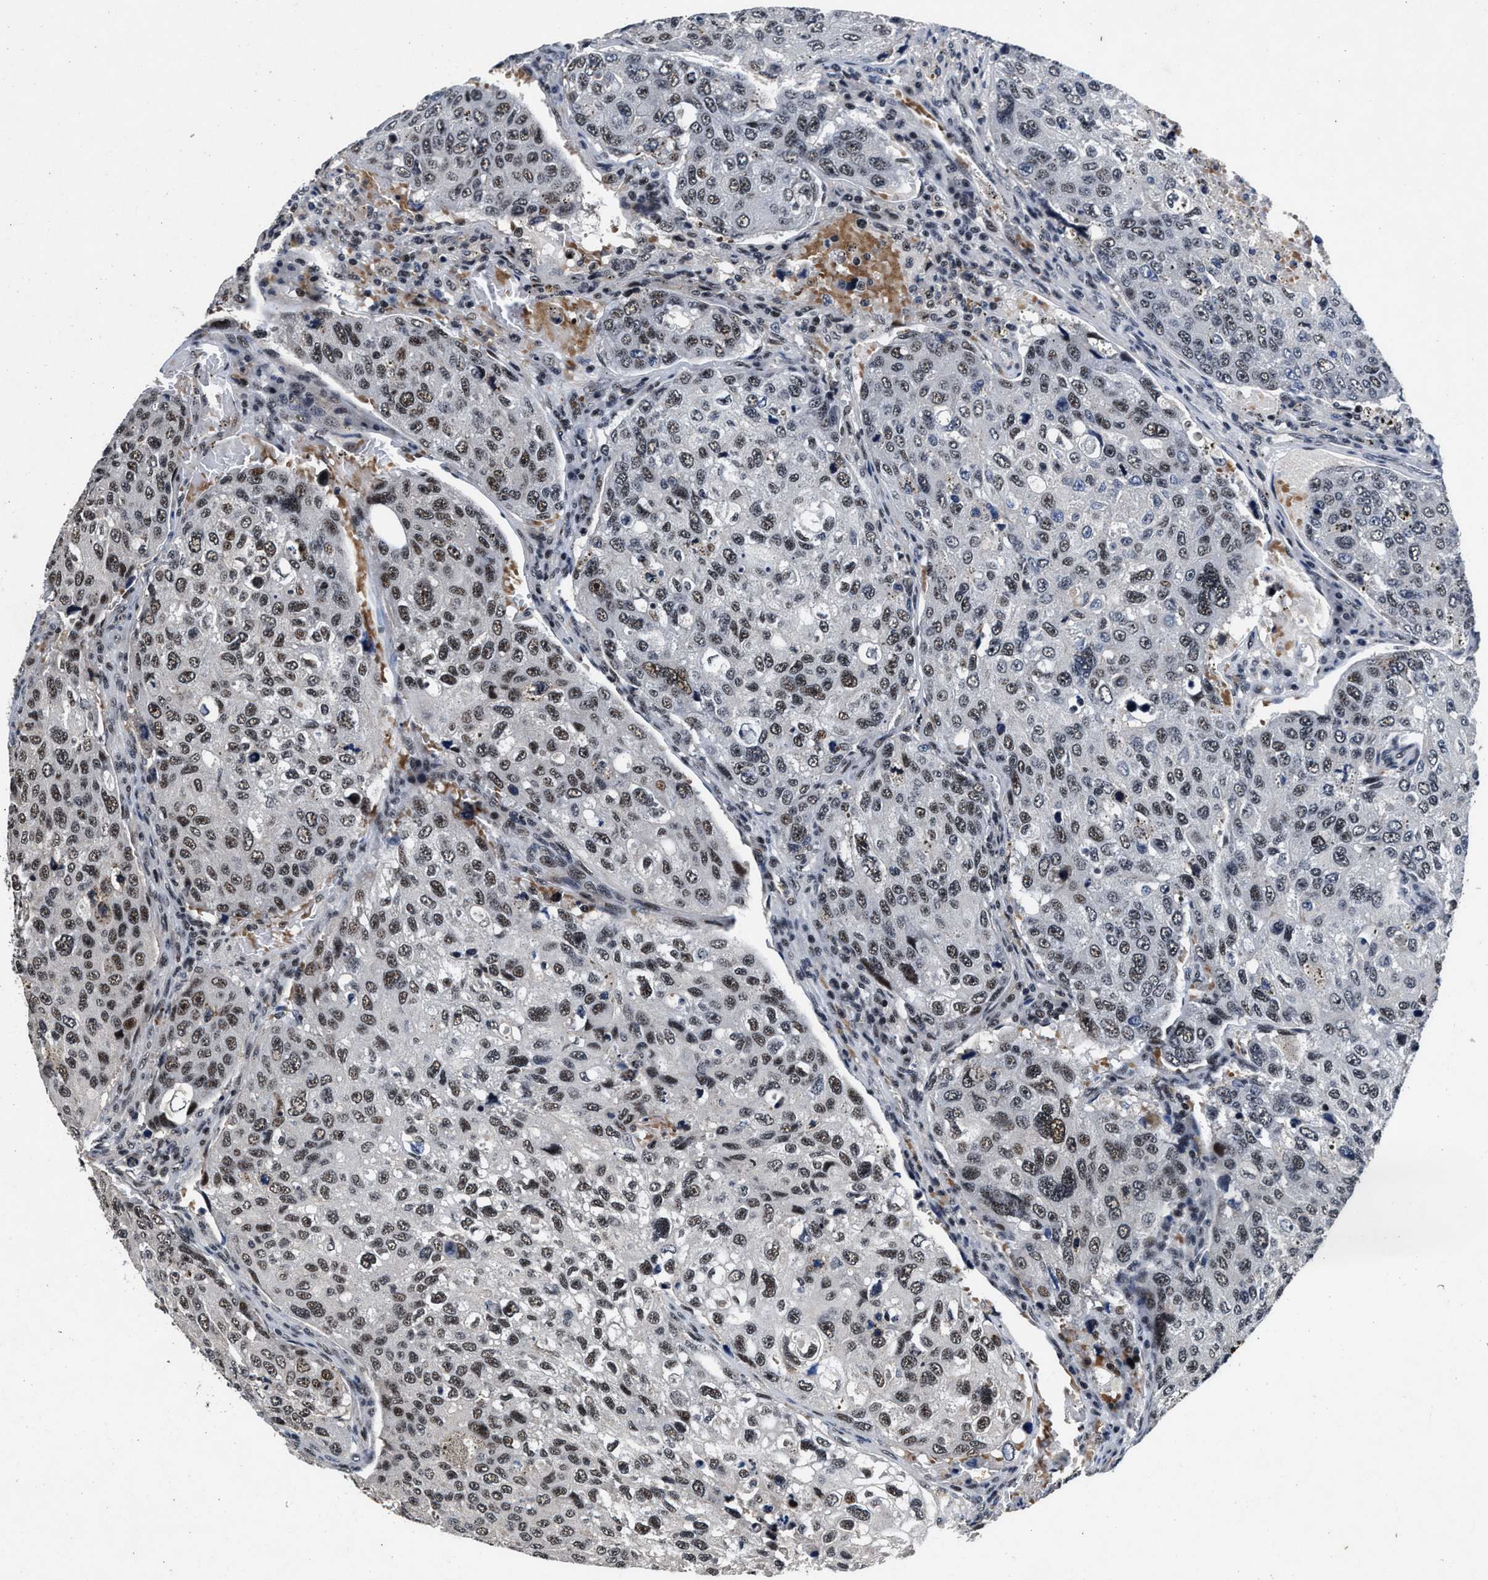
{"staining": {"intensity": "weak", "quantity": ">75%", "location": "nuclear"}, "tissue": "urothelial cancer", "cell_type": "Tumor cells", "image_type": "cancer", "snomed": [{"axis": "morphology", "description": "Urothelial carcinoma, High grade"}, {"axis": "topography", "description": "Lymph node"}, {"axis": "topography", "description": "Urinary bladder"}], "caption": "High-grade urothelial carcinoma stained with a protein marker displays weak staining in tumor cells.", "gene": "ZNF233", "patient": {"sex": "male", "age": 51}}